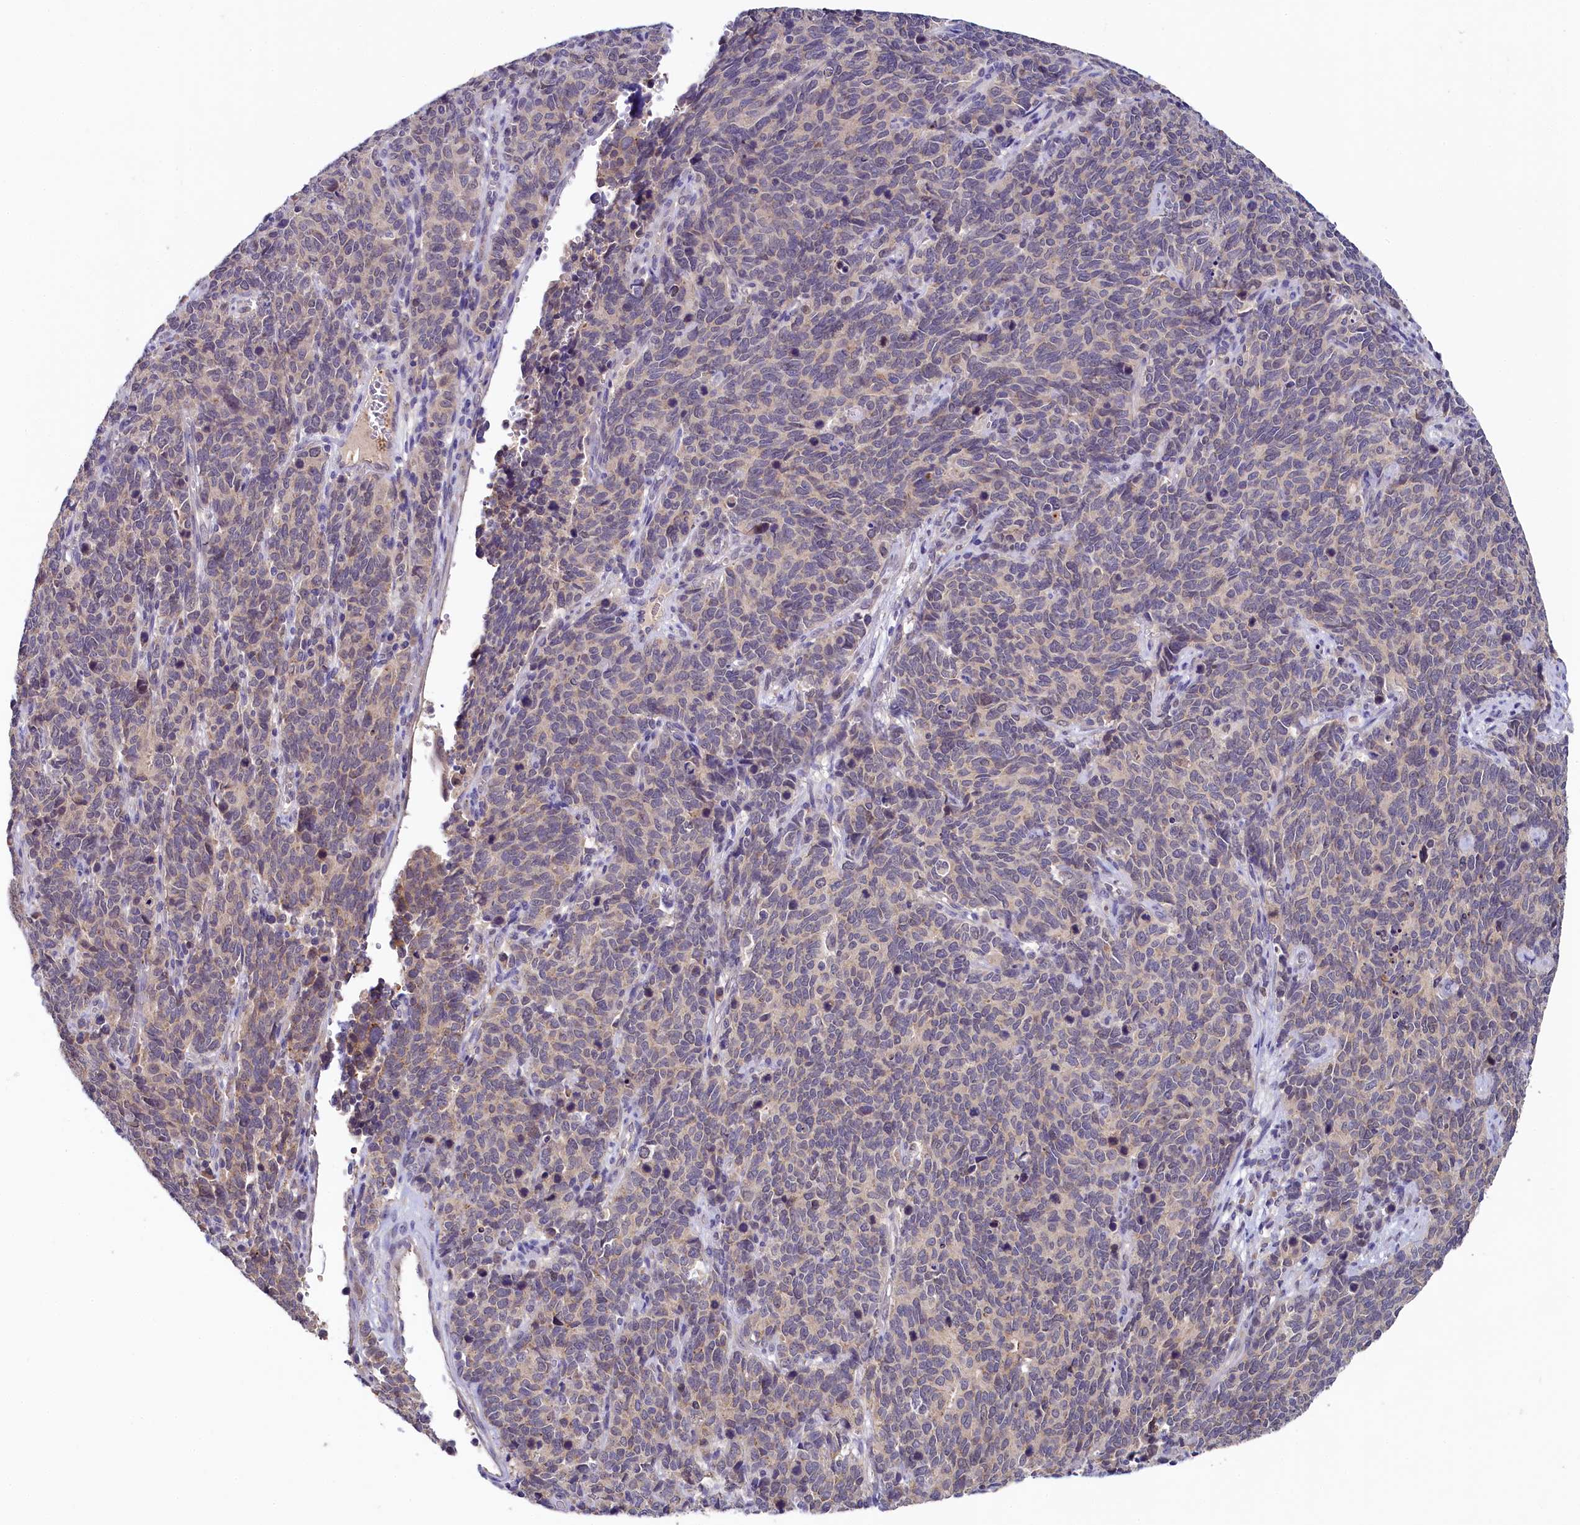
{"staining": {"intensity": "weak", "quantity": "25%-75%", "location": "cytoplasmic/membranous"}, "tissue": "cervical cancer", "cell_type": "Tumor cells", "image_type": "cancer", "snomed": [{"axis": "morphology", "description": "Squamous cell carcinoma, NOS"}, {"axis": "topography", "description": "Cervix"}], "caption": "Tumor cells display weak cytoplasmic/membranous positivity in about 25%-75% of cells in cervical squamous cell carcinoma. The staining was performed using DAB (3,3'-diaminobenzidine) to visualize the protein expression in brown, while the nuclei were stained in blue with hematoxylin (Magnification: 20x).", "gene": "SPINK9", "patient": {"sex": "female", "age": 60}}